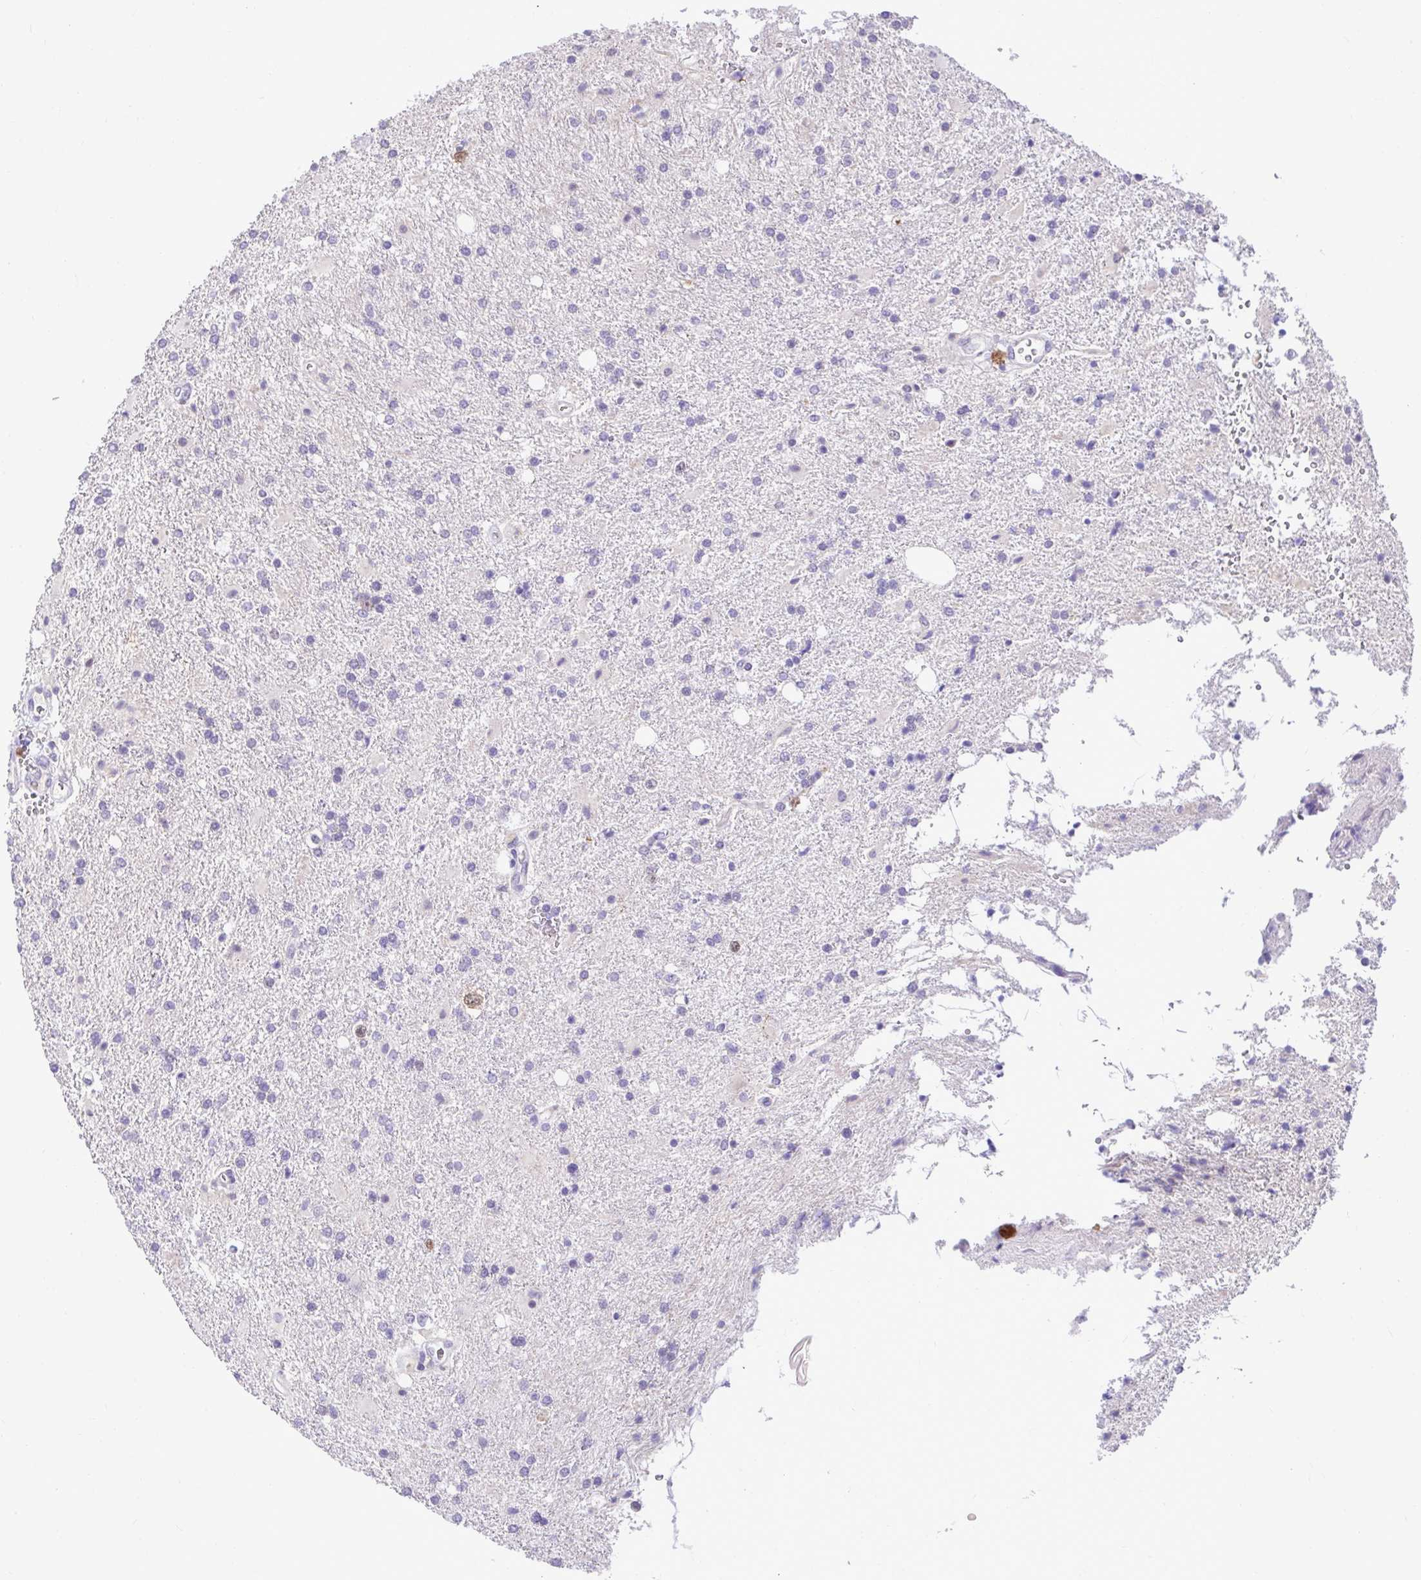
{"staining": {"intensity": "negative", "quantity": "none", "location": "none"}, "tissue": "glioma", "cell_type": "Tumor cells", "image_type": "cancer", "snomed": [{"axis": "morphology", "description": "Glioma, malignant, High grade"}, {"axis": "topography", "description": "Brain"}], "caption": "IHC photomicrograph of human glioma stained for a protein (brown), which demonstrates no positivity in tumor cells.", "gene": "CDC20", "patient": {"sex": "male", "age": 56}}